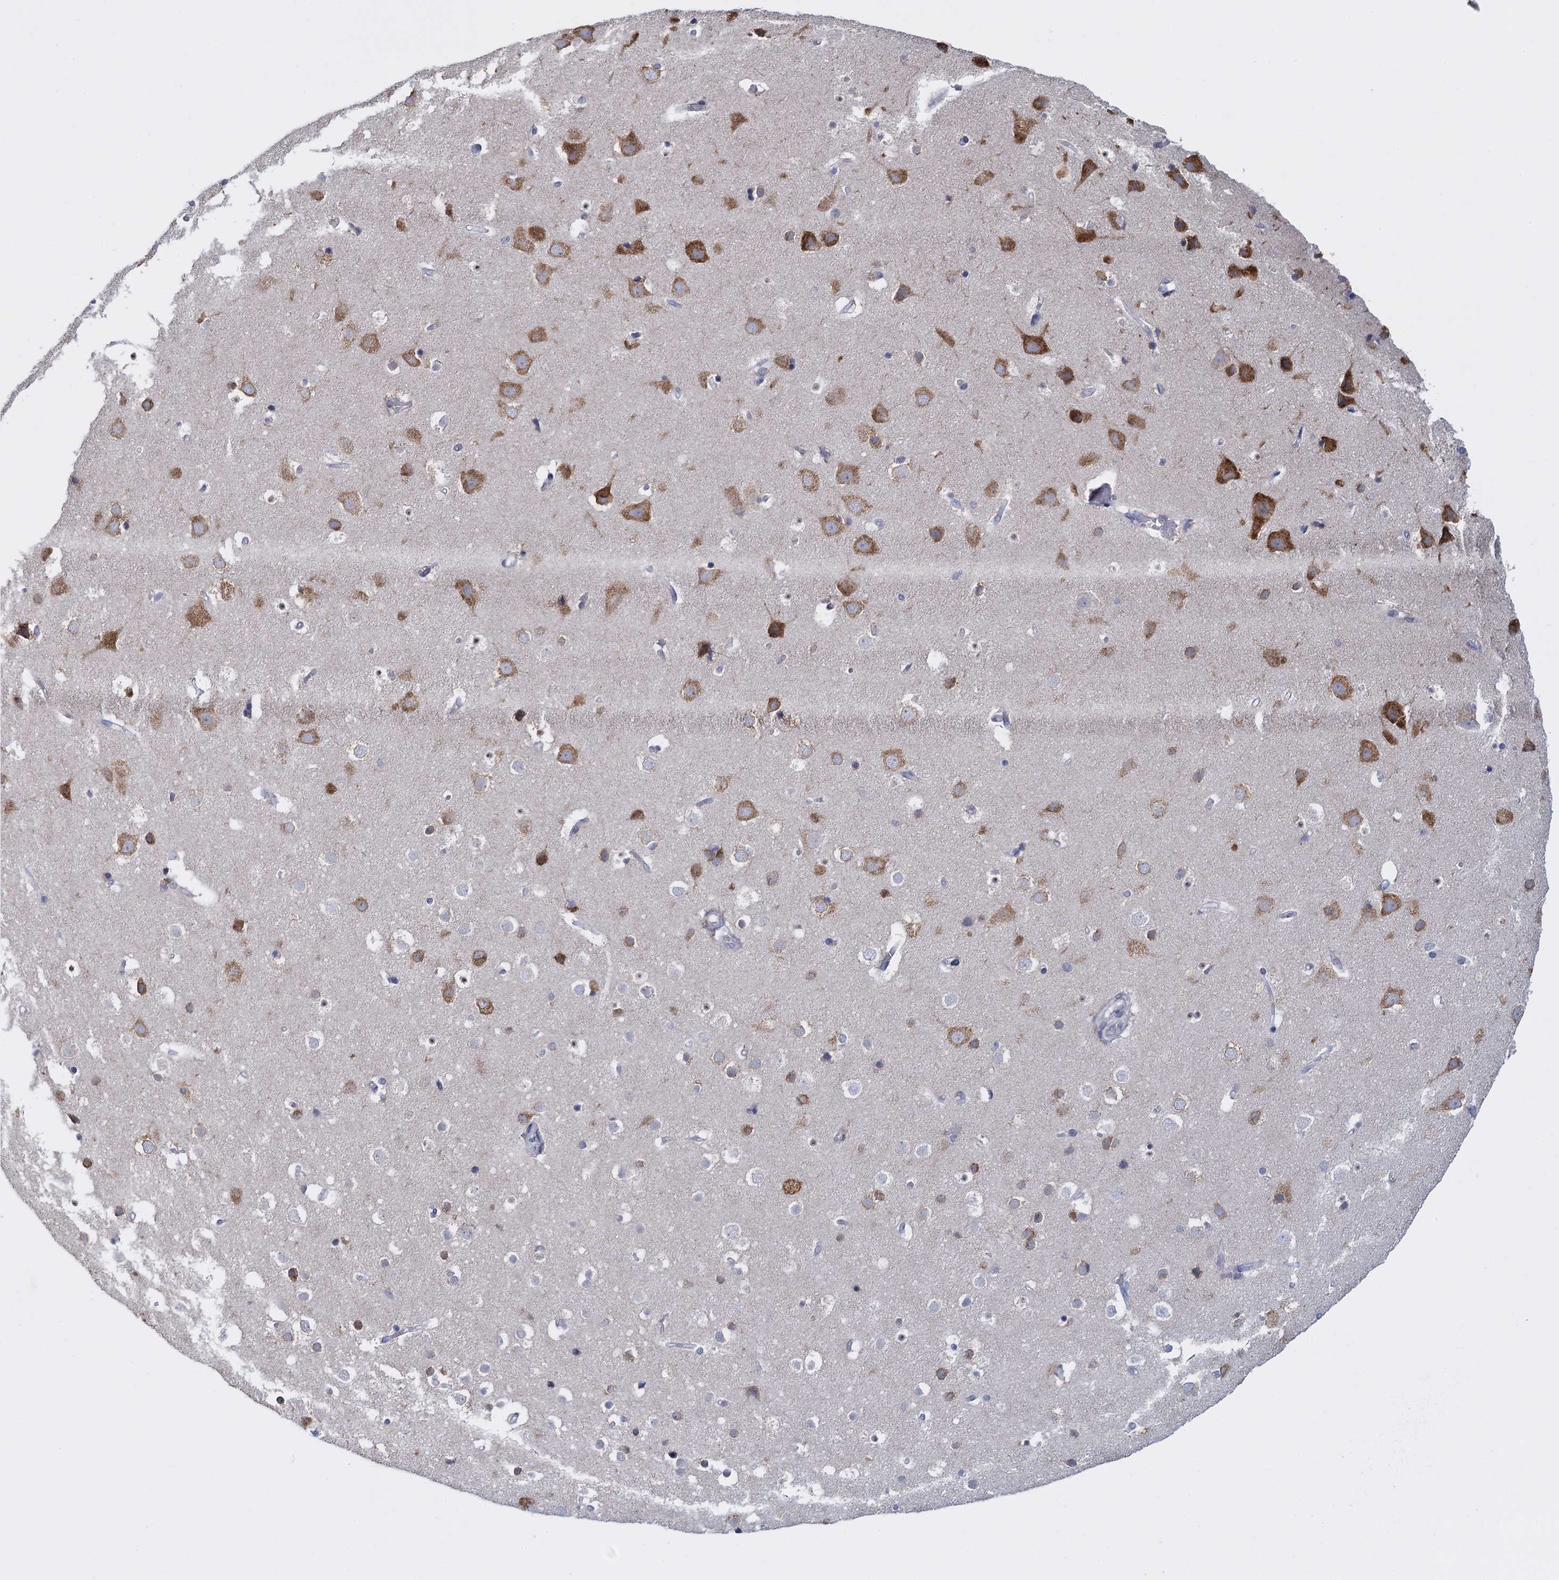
{"staining": {"intensity": "negative", "quantity": "none", "location": "none"}, "tissue": "cerebral cortex", "cell_type": "Endothelial cells", "image_type": "normal", "snomed": [{"axis": "morphology", "description": "Normal tissue, NOS"}, {"axis": "topography", "description": "Cerebral cortex"}], "caption": "Protein analysis of normal cerebral cortex exhibits no significant expression in endothelial cells.", "gene": "GSTM2", "patient": {"sex": "male", "age": 54}}